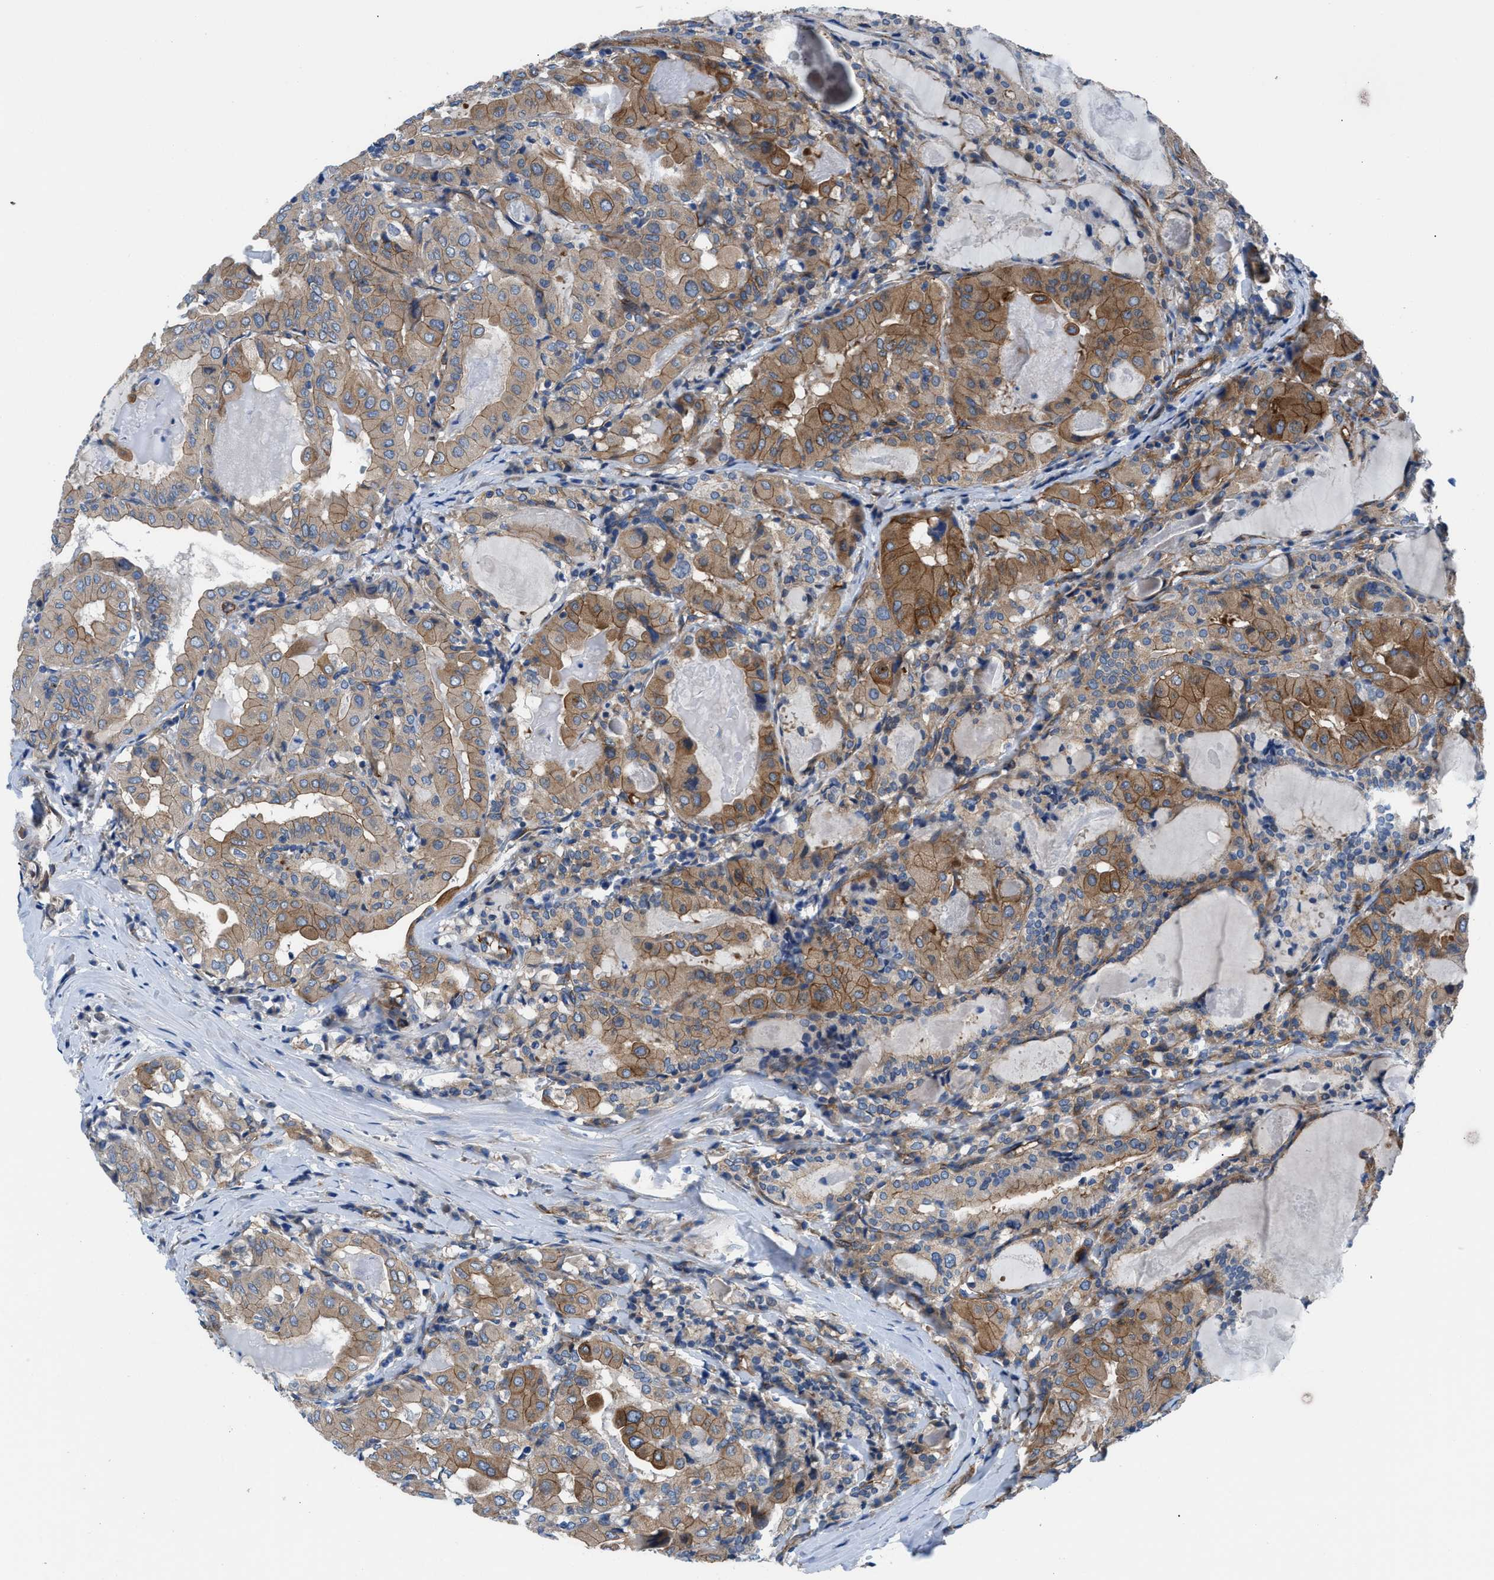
{"staining": {"intensity": "moderate", "quantity": ">75%", "location": "cytoplasmic/membranous"}, "tissue": "thyroid cancer", "cell_type": "Tumor cells", "image_type": "cancer", "snomed": [{"axis": "morphology", "description": "Papillary adenocarcinoma, NOS"}, {"axis": "topography", "description": "Thyroid gland"}], "caption": "Thyroid papillary adenocarcinoma stained for a protein reveals moderate cytoplasmic/membranous positivity in tumor cells. (DAB = brown stain, brightfield microscopy at high magnification).", "gene": "TRIP4", "patient": {"sex": "female", "age": 42}}